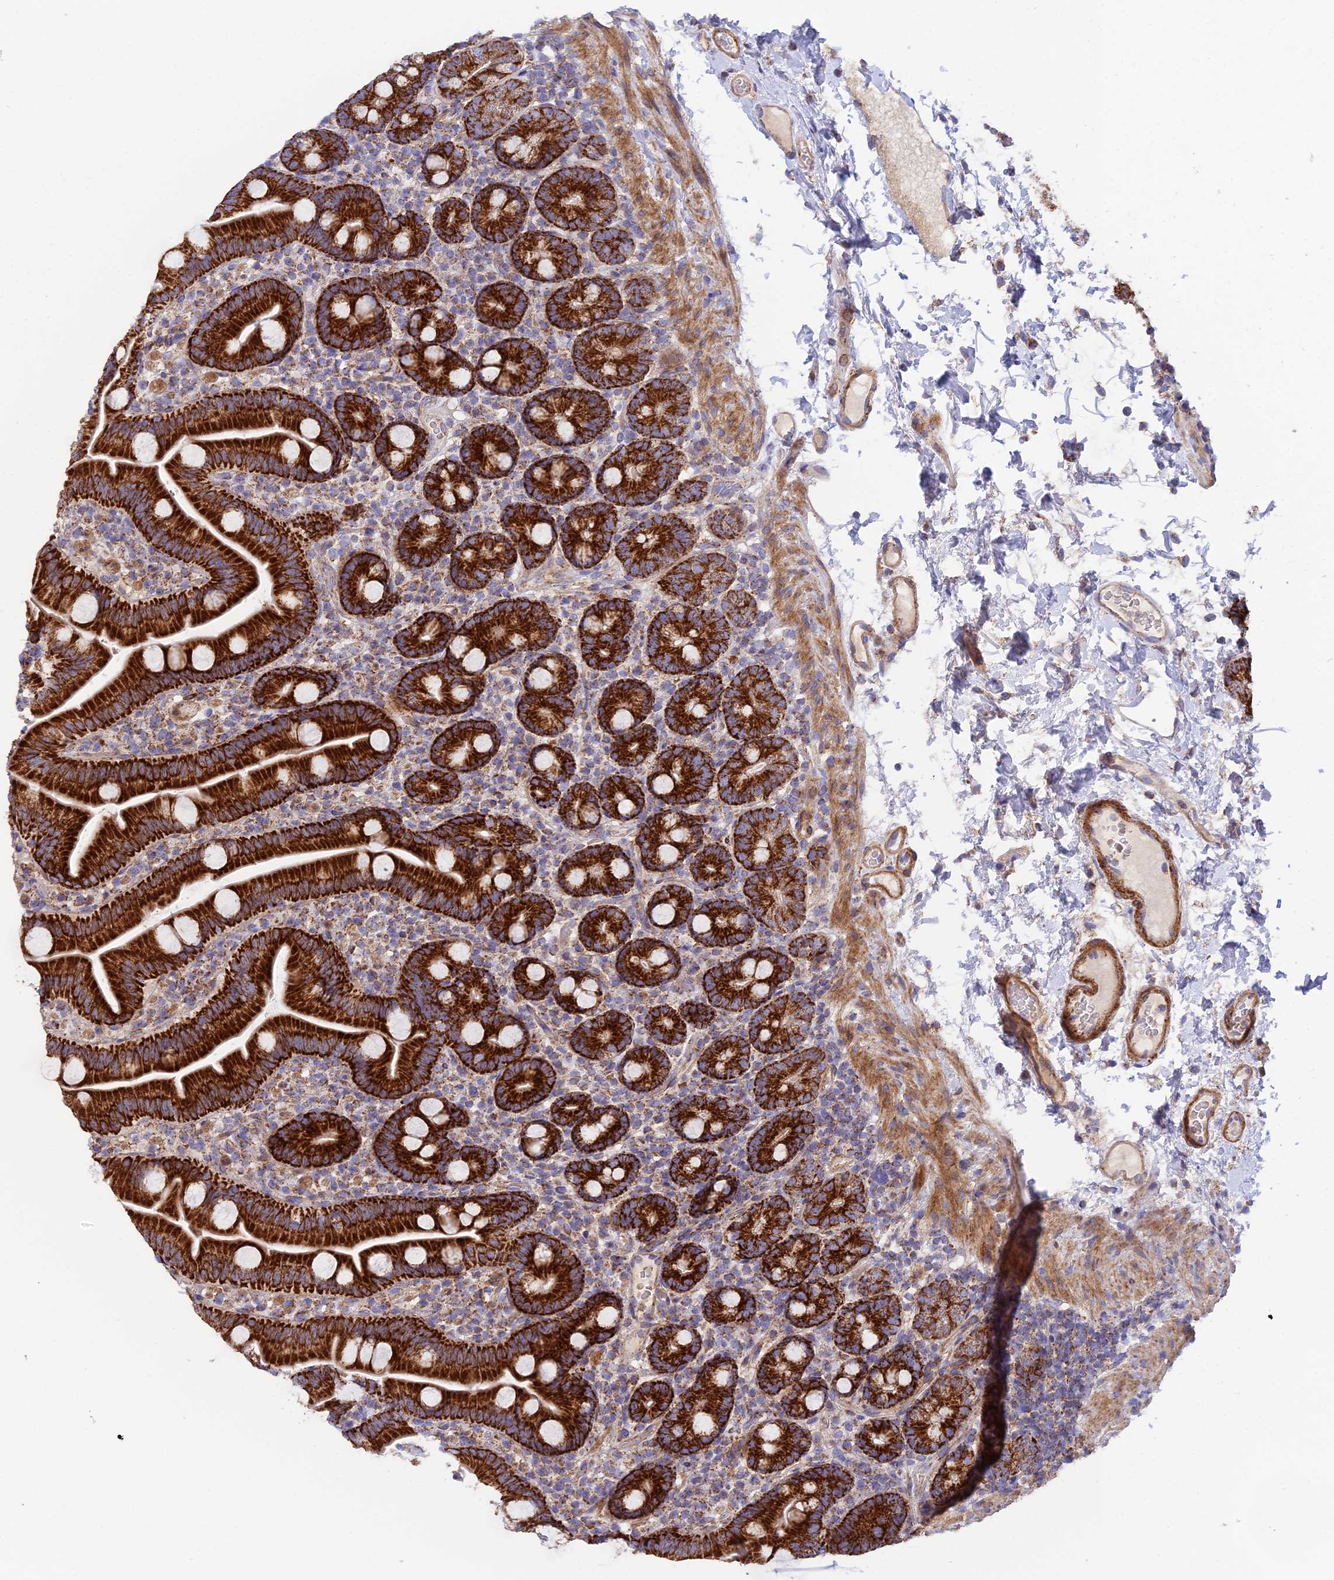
{"staining": {"intensity": "strong", "quantity": ">75%", "location": "cytoplasmic/membranous"}, "tissue": "small intestine", "cell_type": "Glandular cells", "image_type": "normal", "snomed": [{"axis": "morphology", "description": "Normal tissue, NOS"}, {"axis": "topography", "description": "Small intestine"}], "caption": "Immunohistochemical staining of normal small intestine displays >75% levels of strong cytoplasmic/membranous protein staining in approximately >75% of glandular cells.", "gene": "CSPG4", "patient": {"sex": "female", "age": 68}}